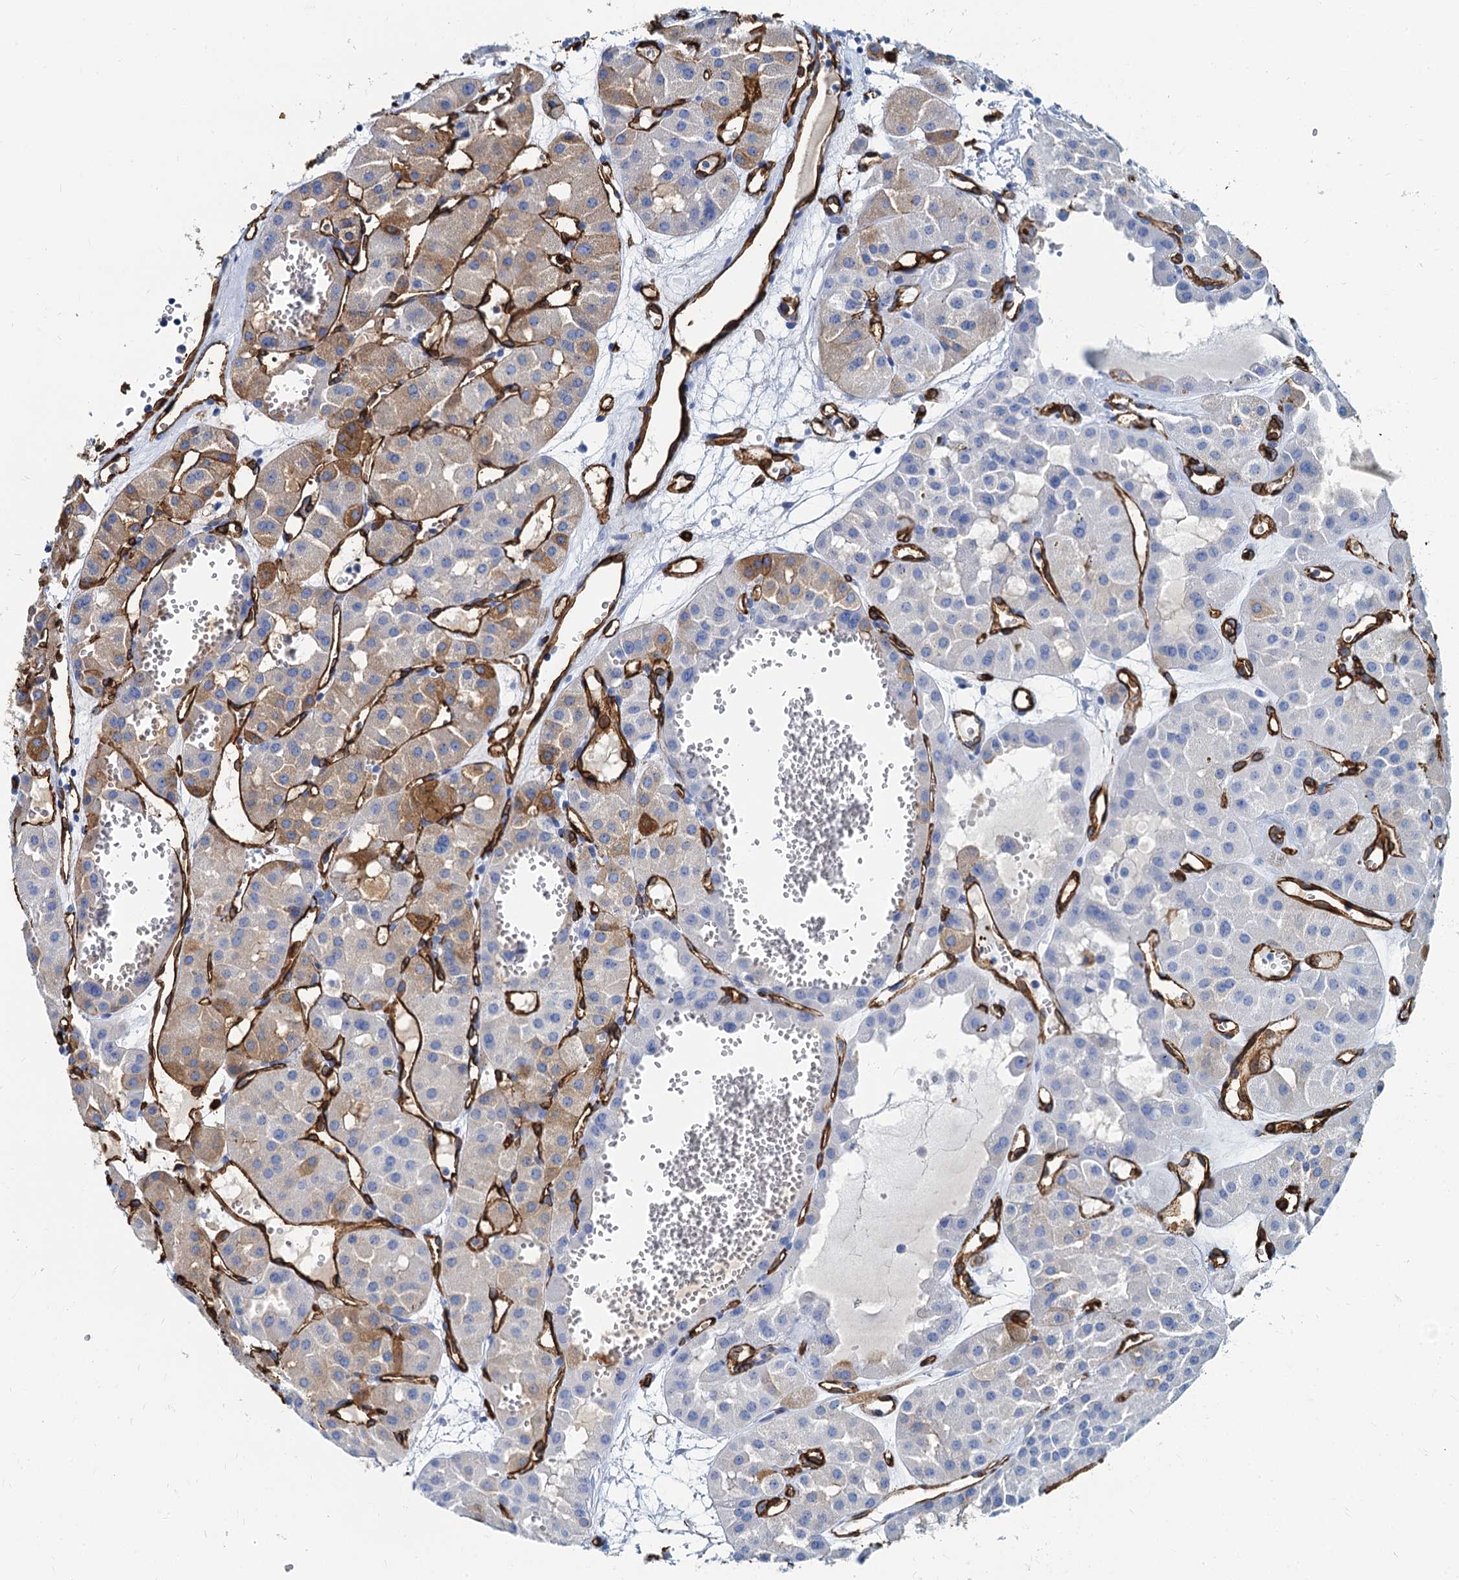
{"staining": {"intensity": "moderate", "quantity": "<25%", "location": "cytoplasmic/membranous"}, "tissue": "renal cancer", "cell_type": "Tumor cells", "image_type": "cancer", "snomed": [{"axis": "morphology", "description": "Carcinoma, NOS"}, {"axis": "topography", "description": "Kidney"}], "caption": "This photomicrograph demonstrates immunohistochemistry staining of carcinoma (renal), with low moderate cytoplasmic/membranous expression in about <25% of tumor cells.", "gene": "CAVIN2", "patient": {"sex": "female", "age": 75}}